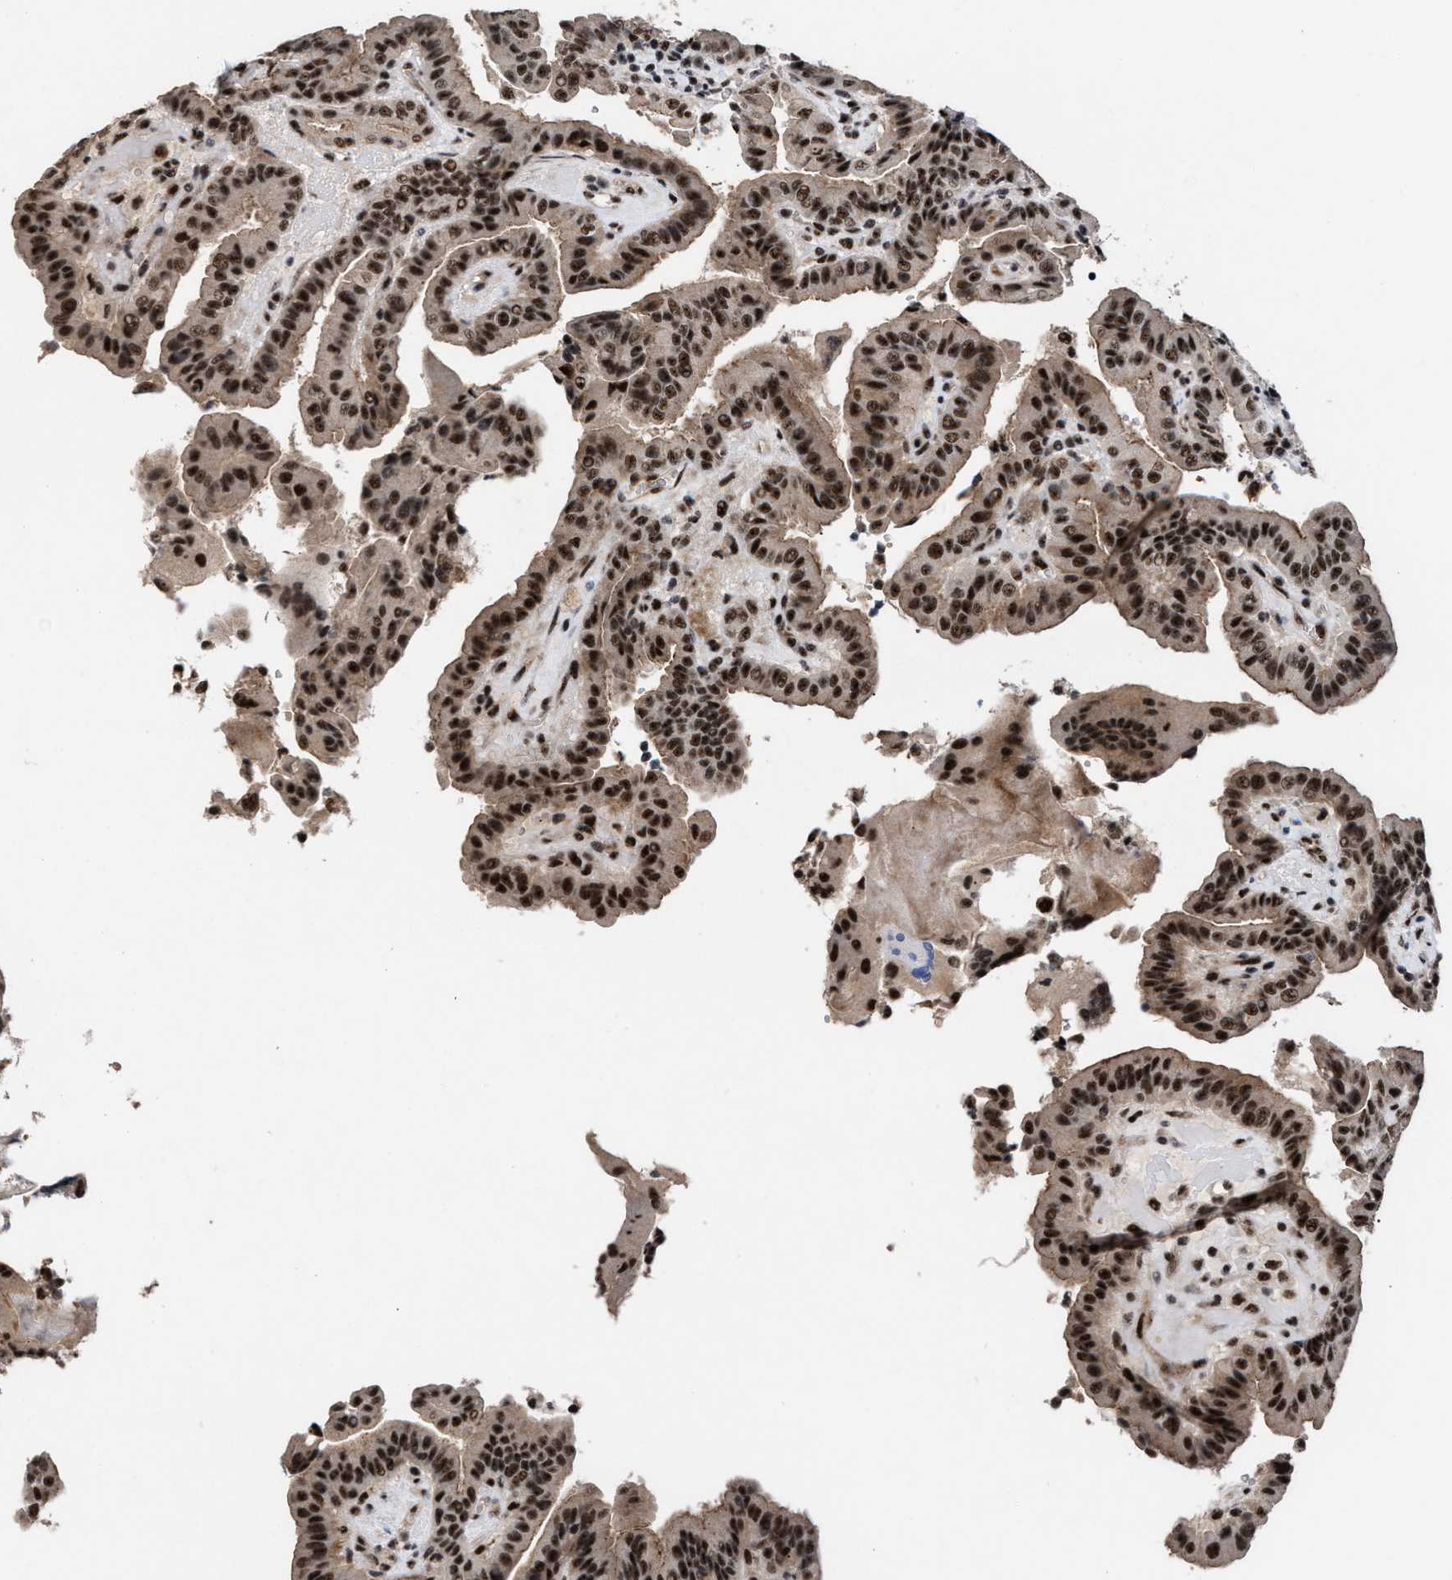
{"staining": {"intensity": "strong", "quantity": ">75%", "location": "nuclear"}, "tissue": "thyroid cancer", "cell_type": "Tumor cells", "image_type": "cancer", "snomed": [{"axis": "morphology", "description": "Papillary adenocarcinoma, NOS"}, {"axis": "topography", "description": "Thyroid gland"}], "caption": "Immunohistochemical staining of human papillary adenocarcinoma (thyroid) displays strong nuclear protein expression in about >75% of tumor cells.", "gene": "EIF4A3", "patient": {"sex": "male", "age": 33}}